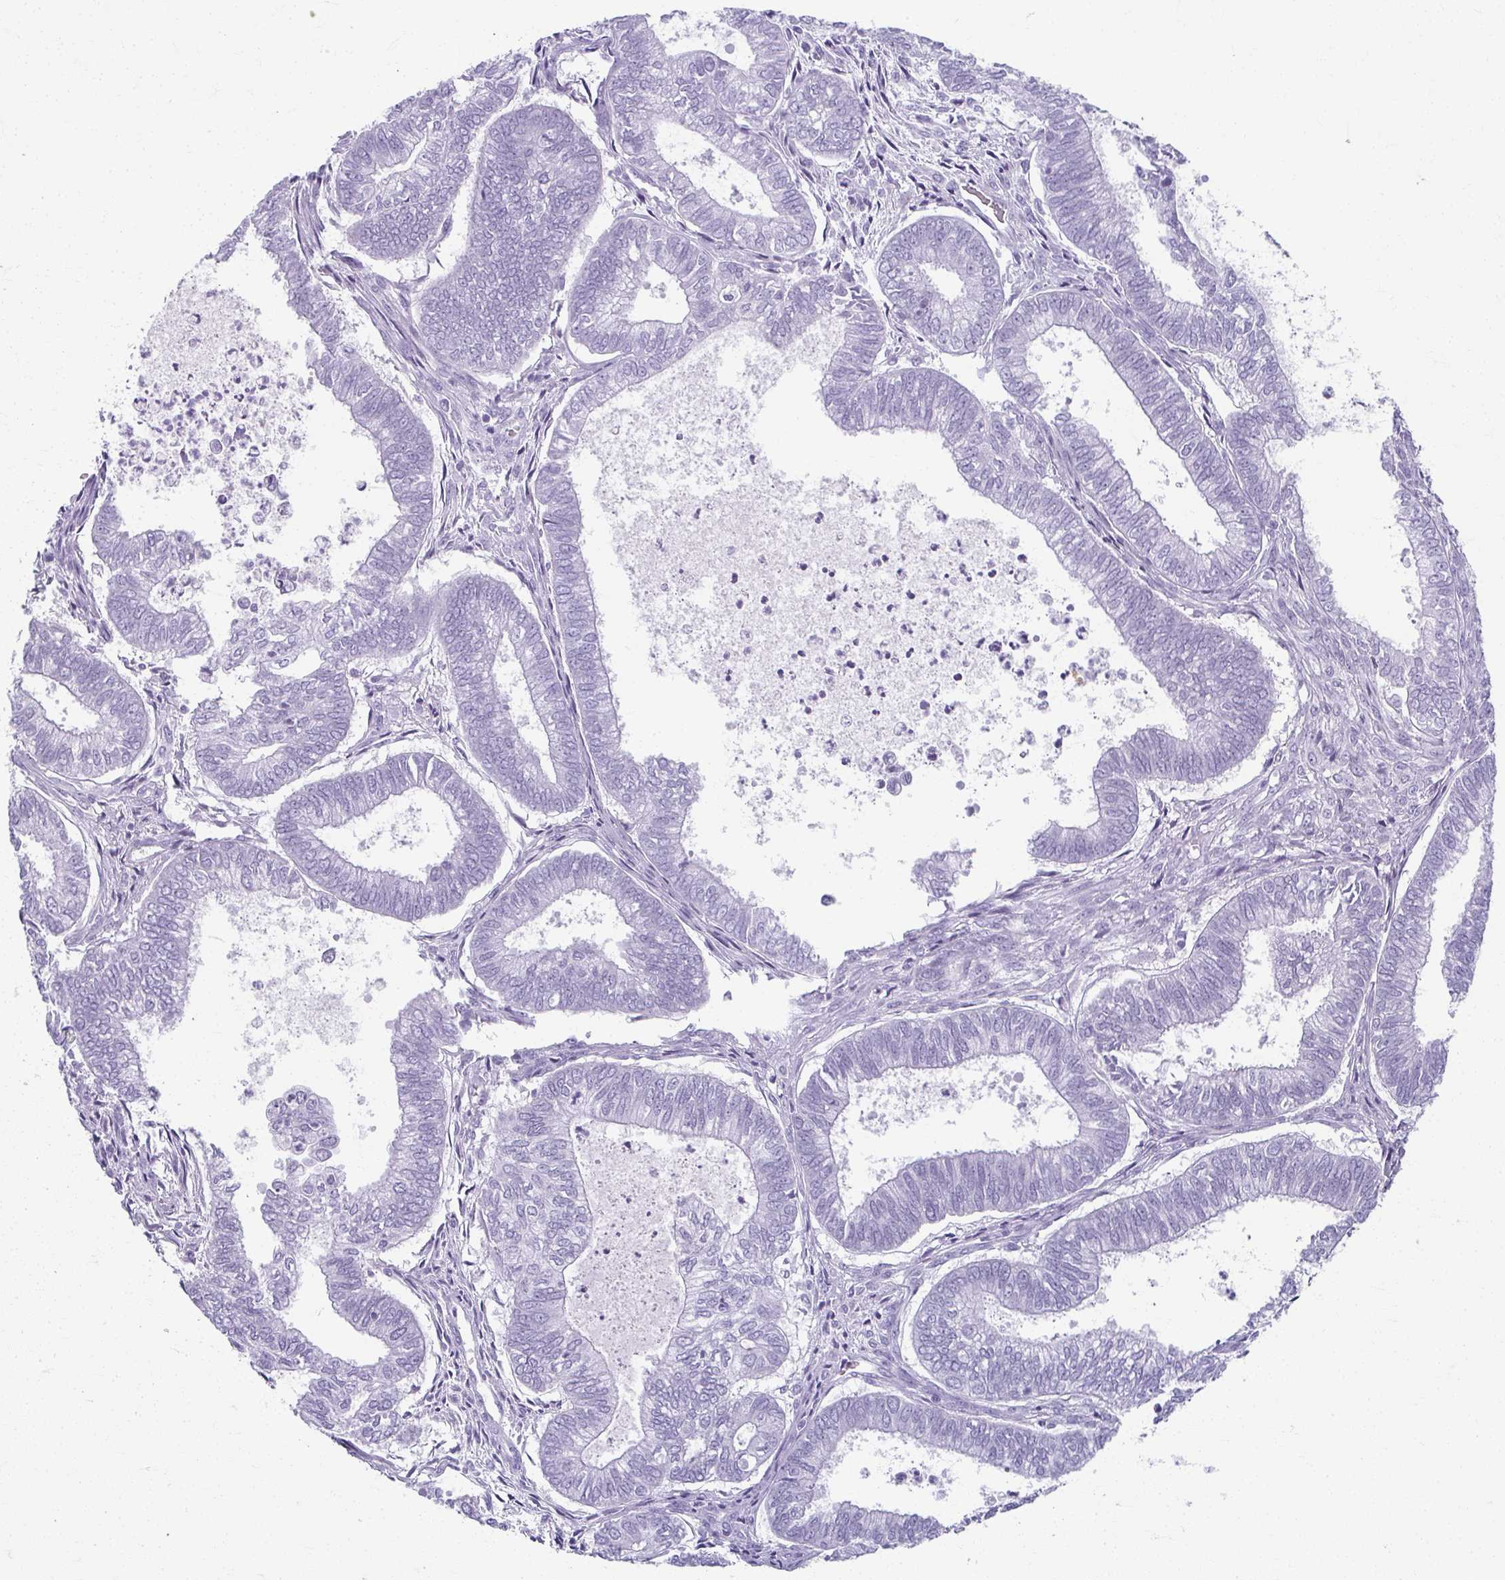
{"staining": {"intensity": "negative", "quantity": "none", "location": "none"}, "tissue": "ovarian cancer", "cell_type": "Tumor cells", "image_type": "cancer", "snomed": [{"axis": "morphology", "description": "Carcinoma, endometroid"}, {"axis": "topography", "description": "Ovary"}], "caption": "Immunohistochemistry of human ovarian cancer exhibits no expression in tumor cells.", "gene": "MOBP", "patient": {"sex": "female", "age": 64}}